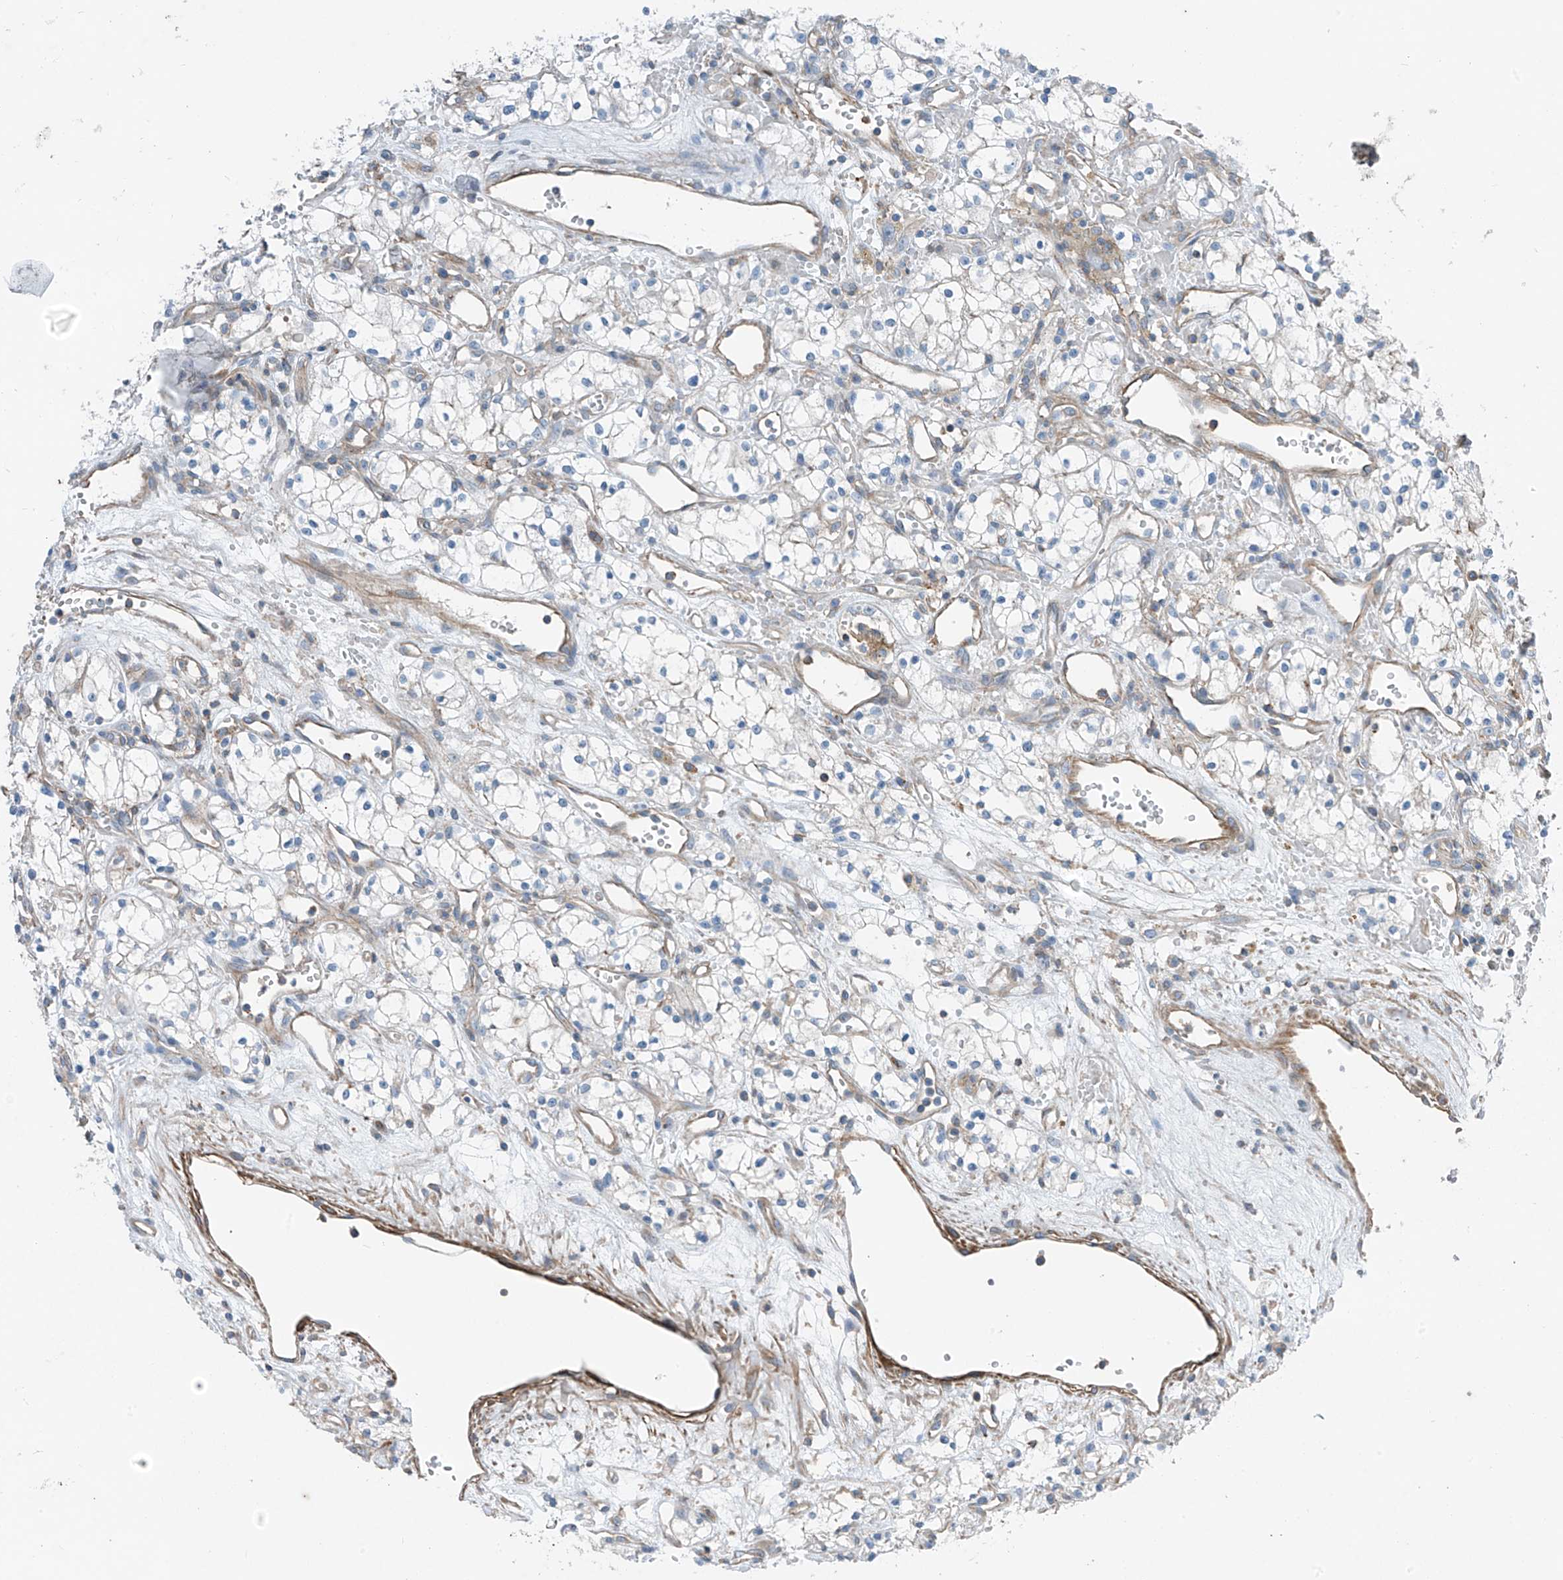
{"staining": {"intensity": "negative", "quantity": "none", "location": "none"}, "tissue": "renal cancer", "cell_type": "Tumor cells", "image_type": "cancer", "snomed": [{"axis": "morphology", "description": "Adenocarcinoma, NOS"}, {"axis": "topography", "description": "Kidney"}], "caption": "Tumor cells show no significant protein positivity in renal cancer (adenocarcinoma).", "gene": "SLC1A5", "patient": {"sex": "male", "age": 59}}